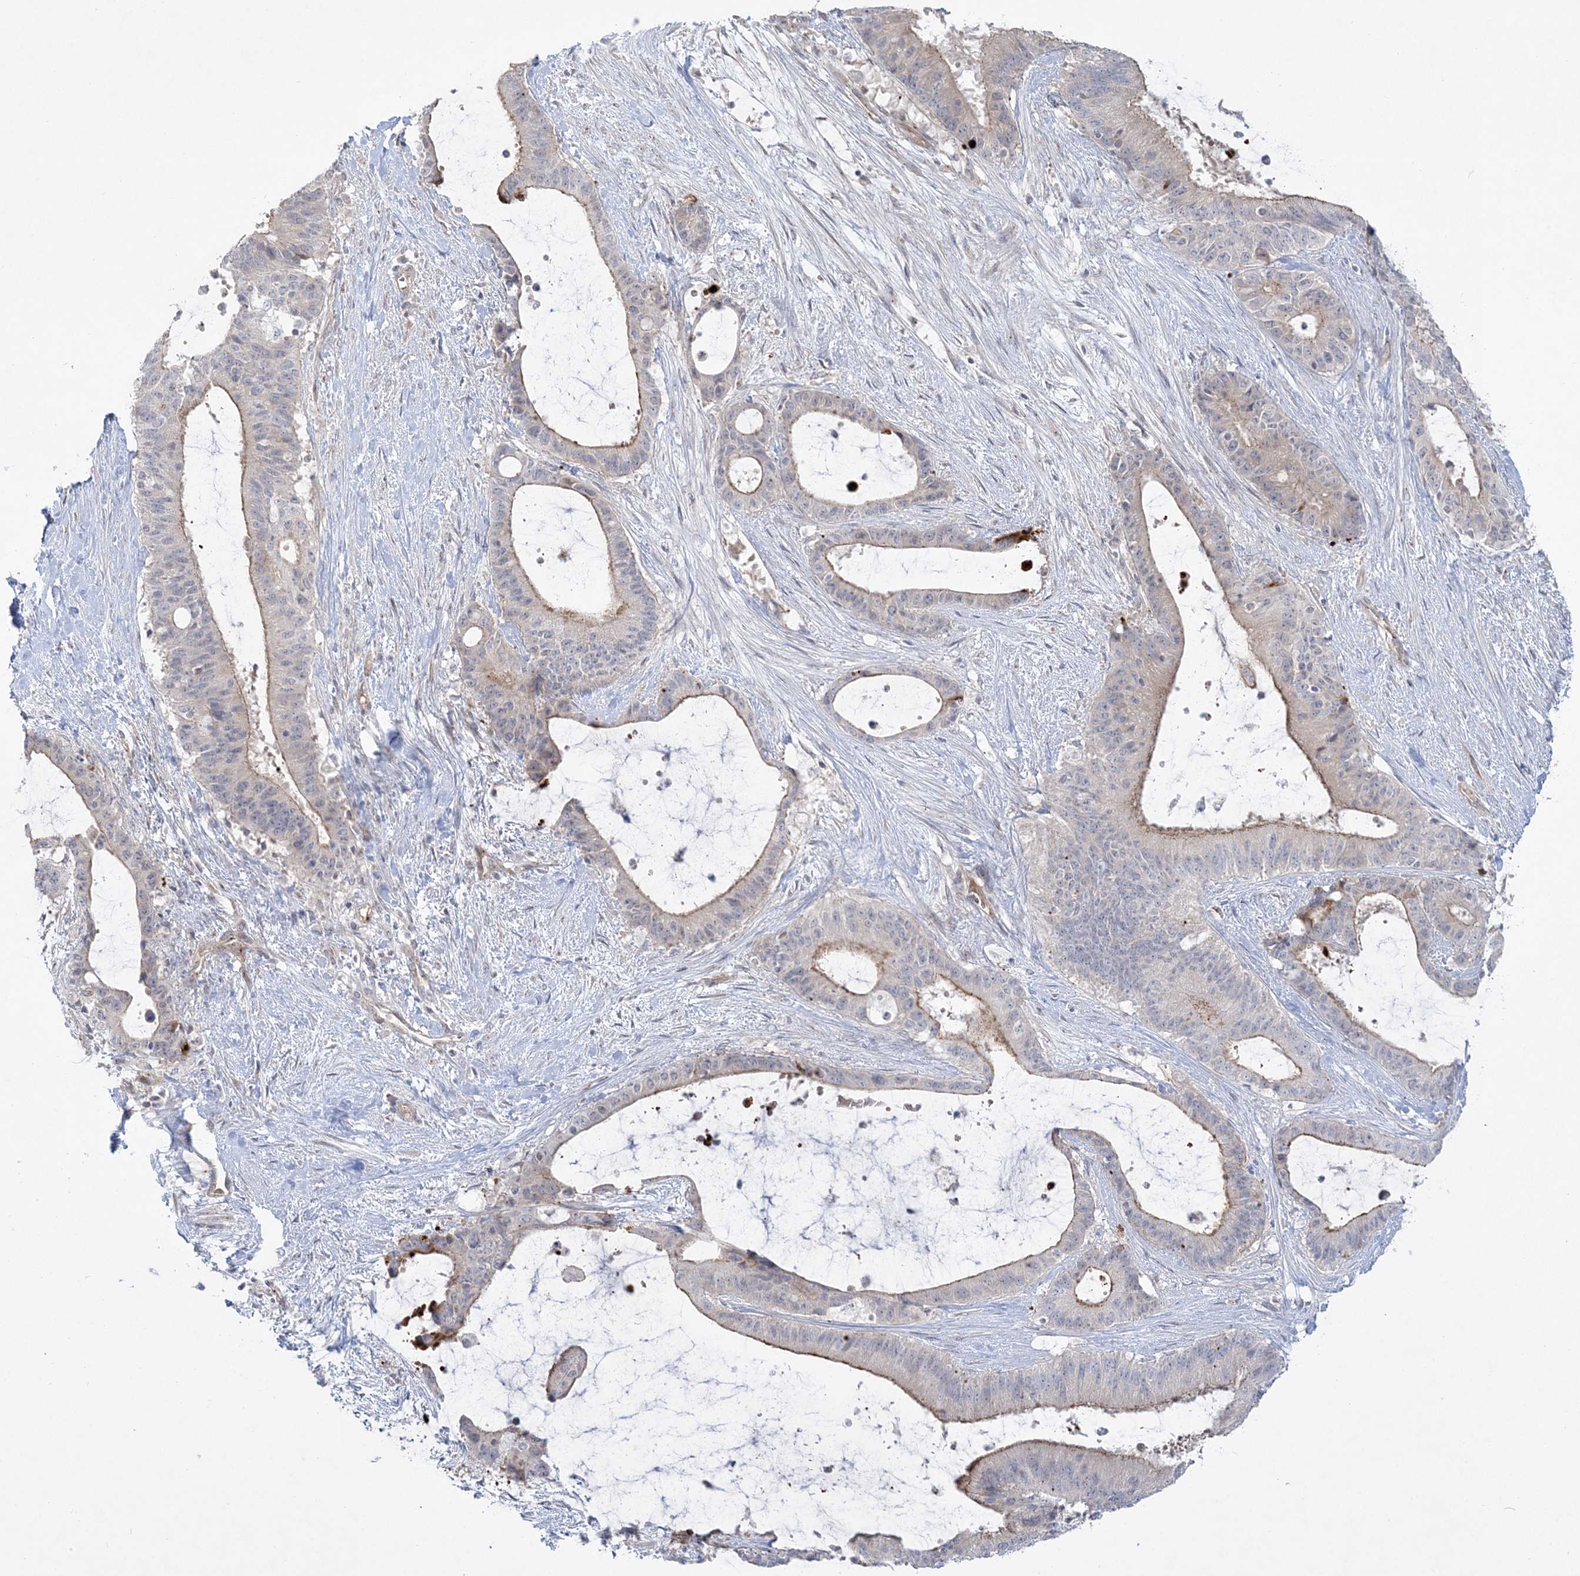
{"staining": {"intensity": "moderate", "quantity": "25%-75%", "location": "cytoplasmic/membranous"}, "tissue": "liver cancer", "cell_type": "Tumor cells", "image_type": "cancer", "snomed": [{"axis": "morphology", "description": "Normal tissue, NOS"}, {"axis": "morphology", "description": "Cholangiocarcinoma"}, {"axis": "topography", "description": "Liver"}, {"axis": "topography", "description": "Peripheral nerve tissue"}], "caption": "This is an image of immunohistochemistry (IHC) staining of liver cancer (cholangiocarcinoma), which shows moderate expression in the cytoplasmic/membranous of tumor cells.", "gene": "ADAMTS12", "patient": {"sex": "female", "age": 73}}